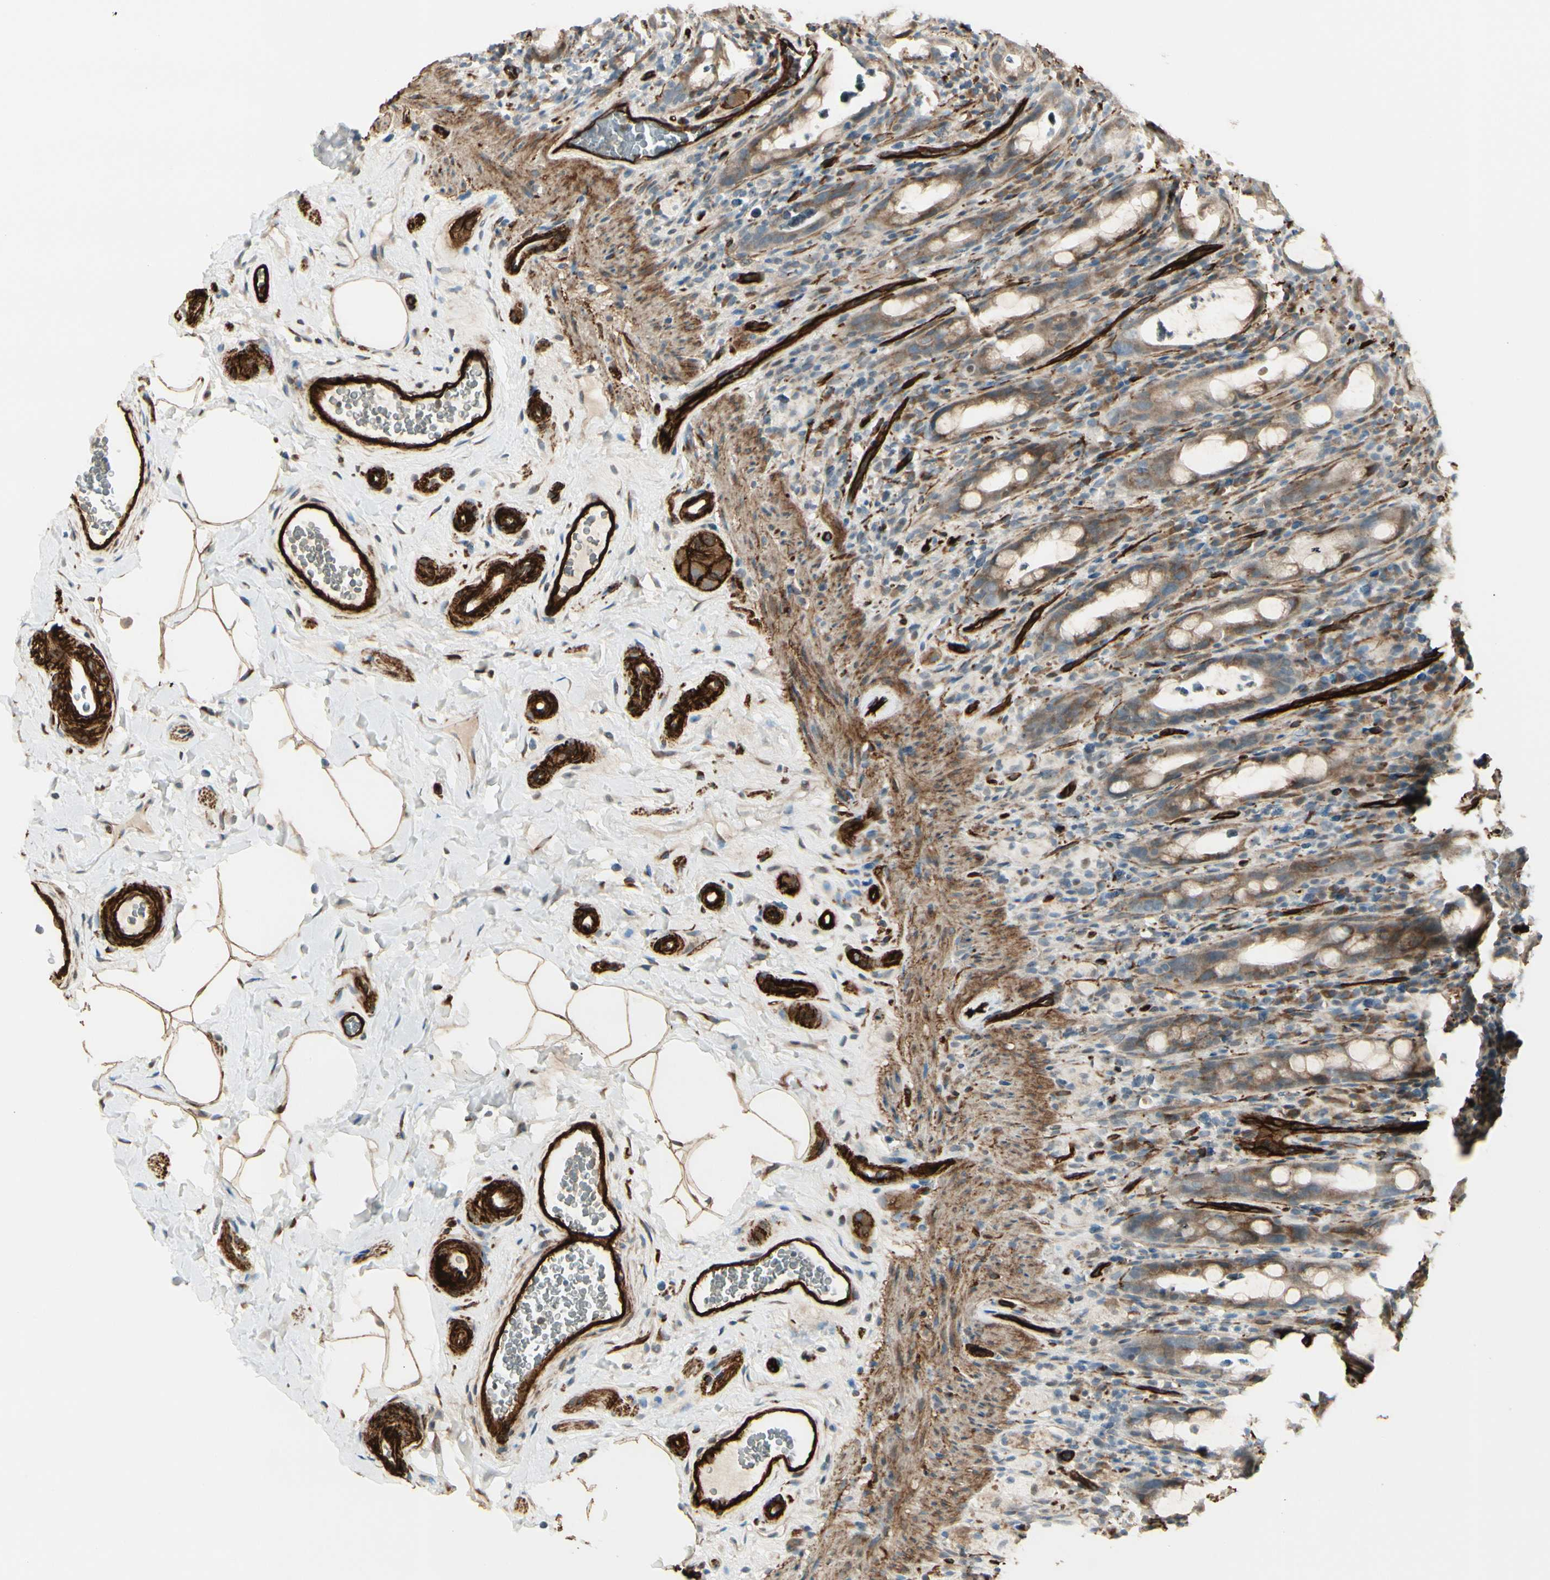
{"staining": {"intensity": "weak", "quantity": ">75%", "location": "cytoplasmic/membranous"}, "tissue": "rectum", "cell_type": "Glandular cells", "image_type": "normal", "snomed": [{"axis": "morphology", "description": "Normal tissue, NOS"}, {"axis": "topography", "description": "Rectum"}], "caption": "High-magnification brightfield microscopy of unremarkable rectum stained with DAB (brown) and counterstained with hematoxylin (blue). glandular cells exhibit weak cytoplasmic/membranous staining is appreciated in approximately>75% of cells.", "gene": "MCAM", "patient": {"sex": "male", "age": 44}}